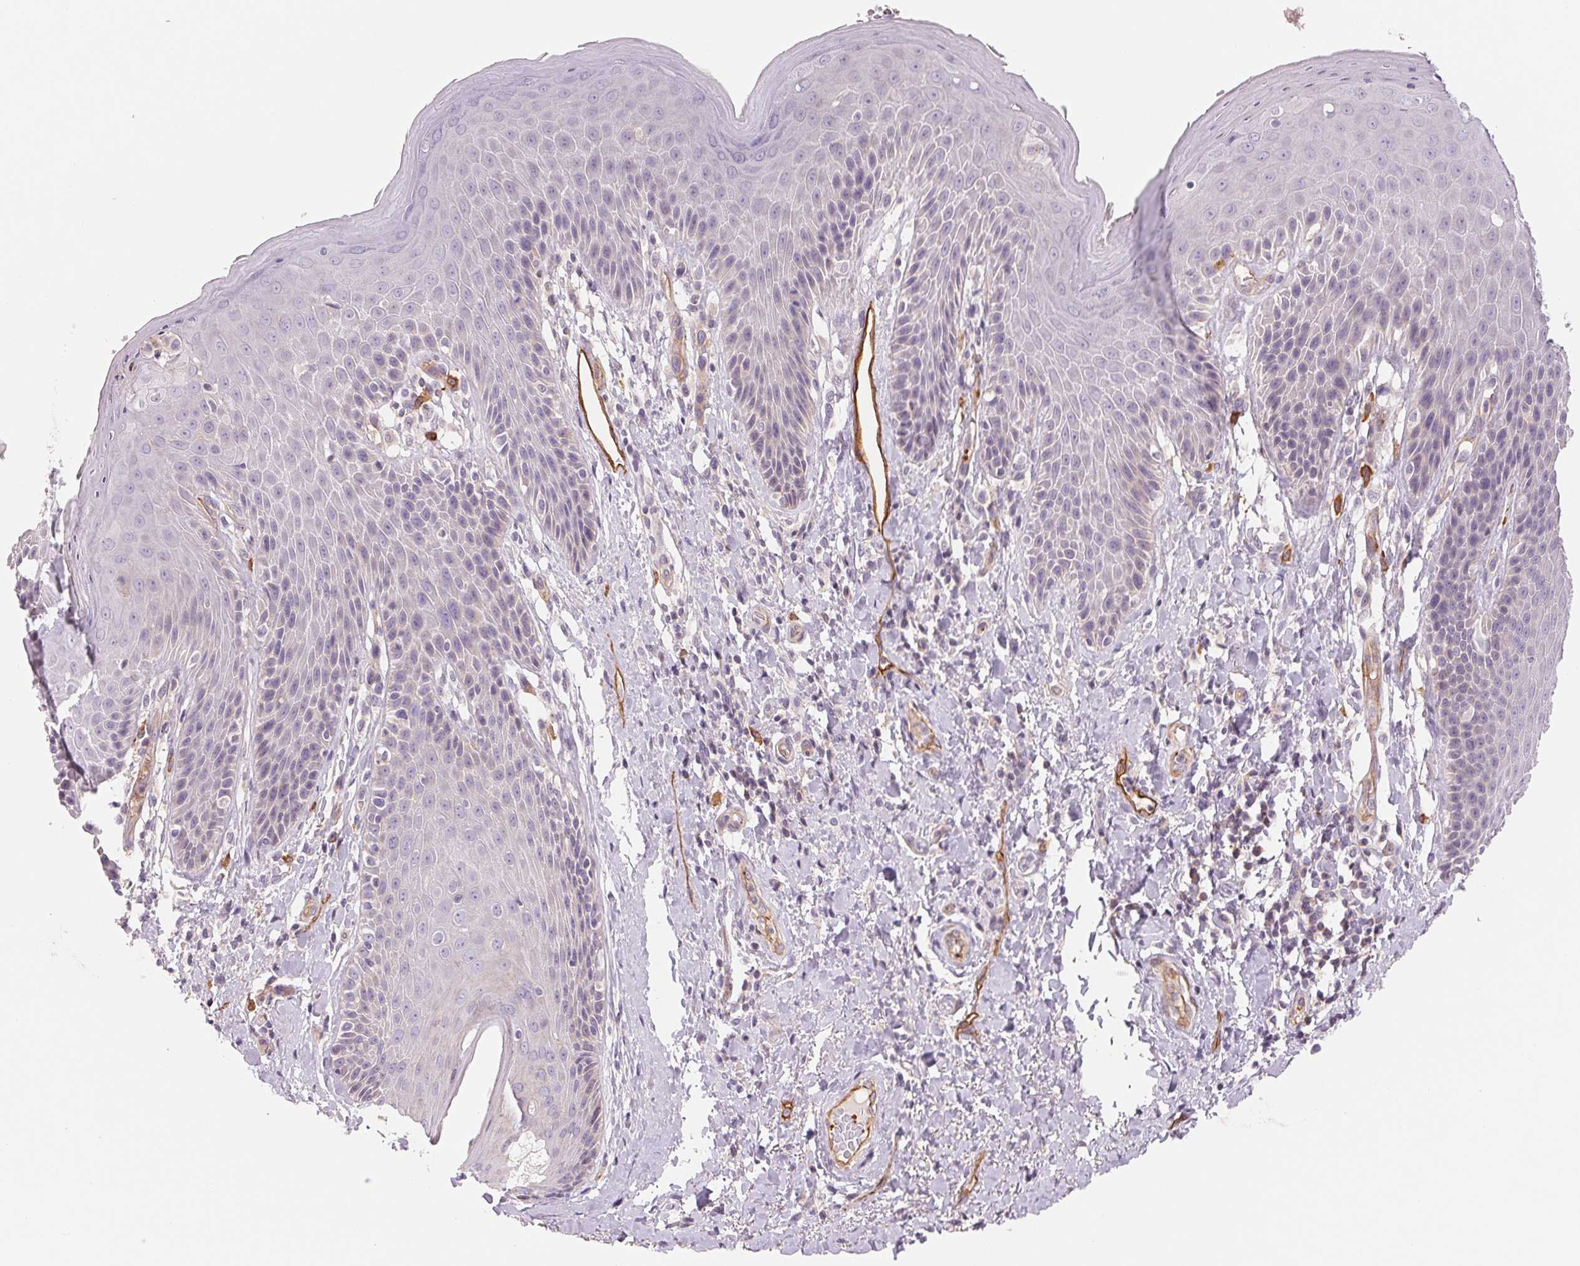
{"staining": {"intensity": "negative", "quantity": "none", "location": "none"}, "tissue": "skin", "cell_type": "Epidermal cells", "image_type": "normal", "snomed": [{"axis": "morphology", "description": "Normal tissue, NOS"}, {"axis": "topography", "description": "Anal"}, {"axis": "topography", "description": "Peripheral nerve tissue"}], "caption": "IHC micrograph of benign skin: skin stained with DAB demonstrates no significant protein staining in epidermal cells.", "gene": "ANKRD13B", "patient": {"sex": "male", "age": 51}}